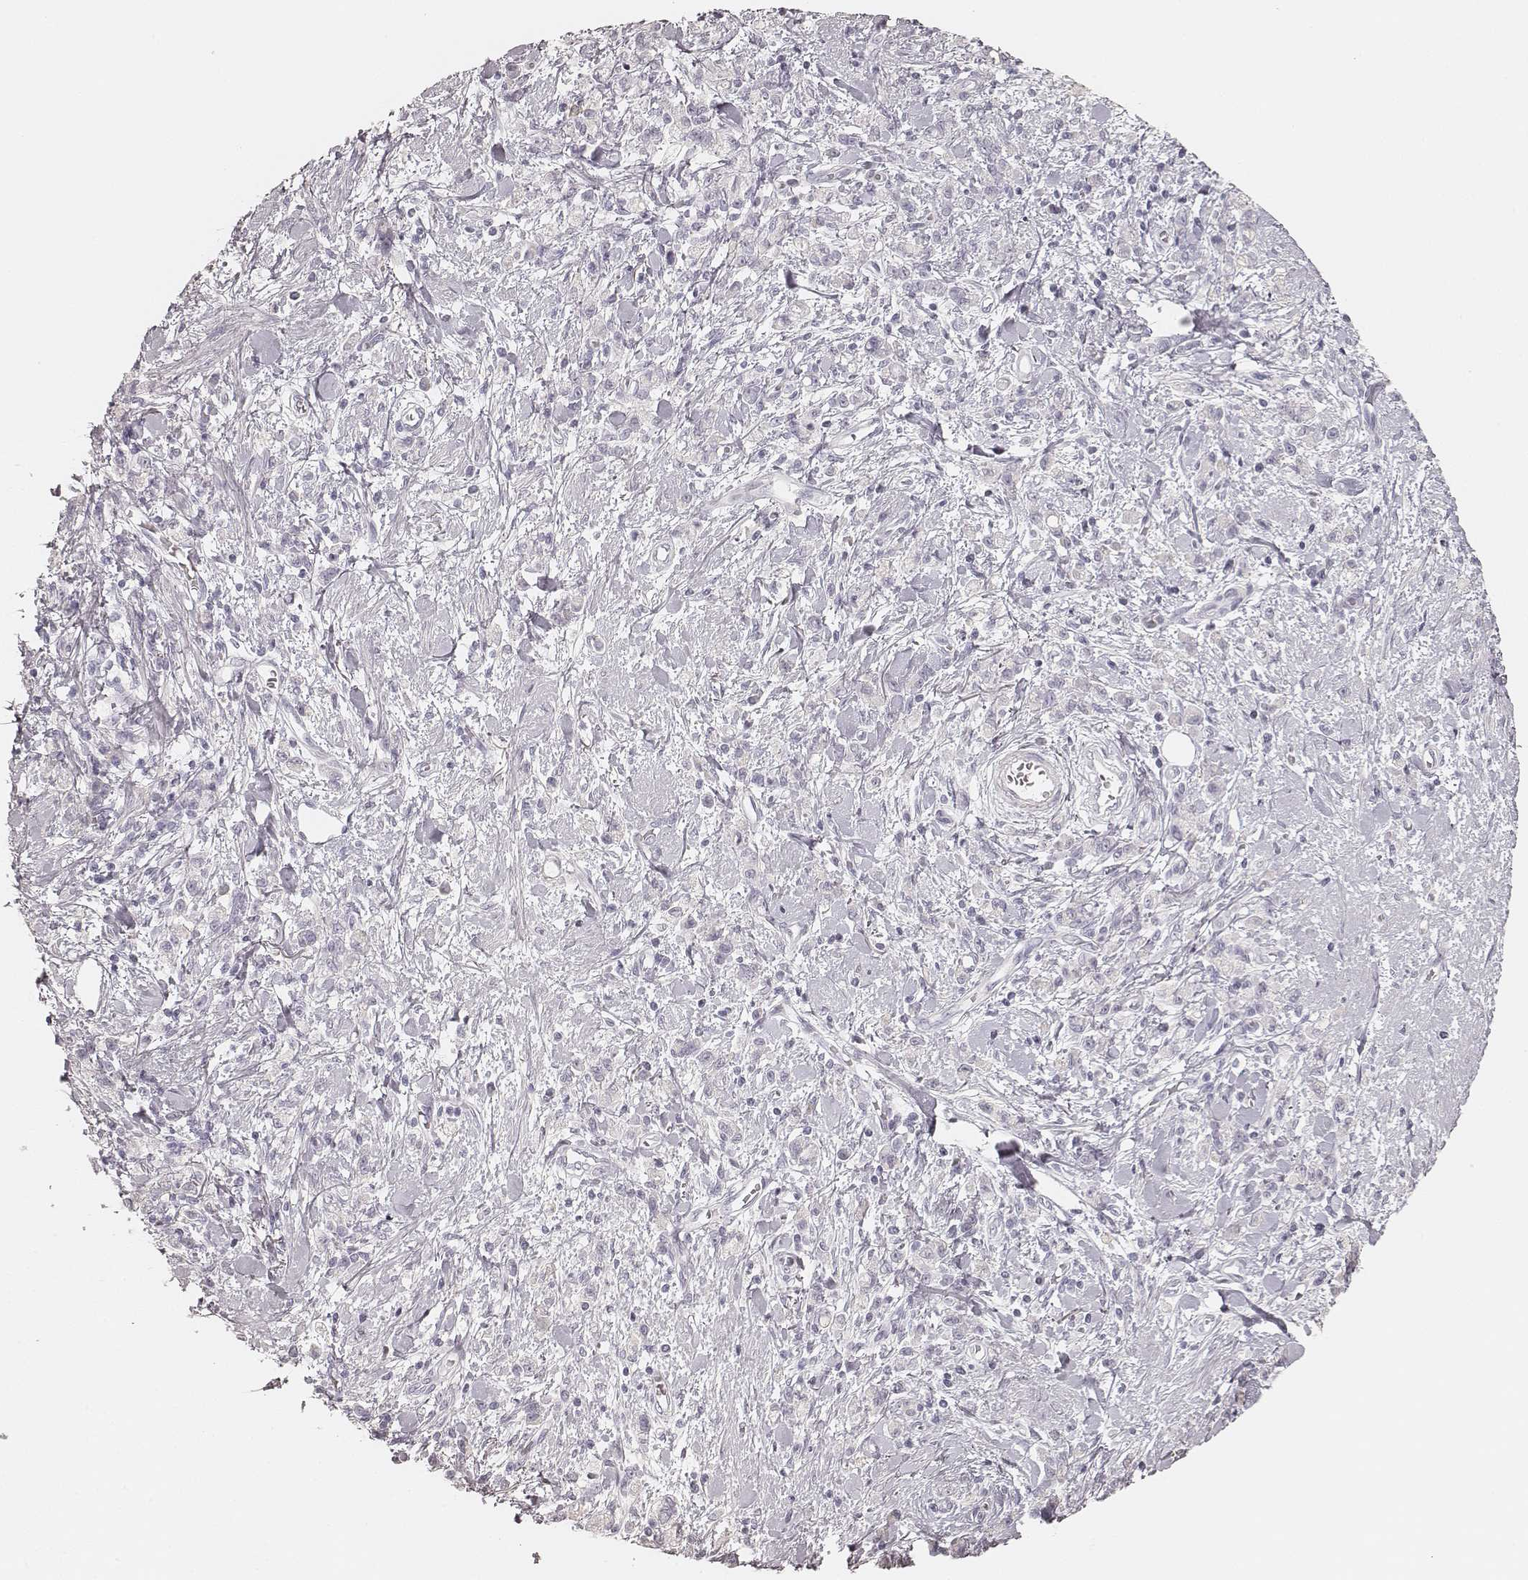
{"staining": {"intensity": "negative", "quantity": "none", "location": "none"}, "tissue": "stomach cancer", "cell_type": "Tumor cells", "image_type": "cancer", "snomed": [{"axis": "morphology", "description": "Adenocarcinoma, NOS"}, {"axis": "topography", "description": "Stomach"}], "caption": "Histopathology image shows no significant protein positivity in tumor cells of stomach adenocarcinoma.", "gene": "KRT31", "patient": {"sex": "male", "age": 77}}